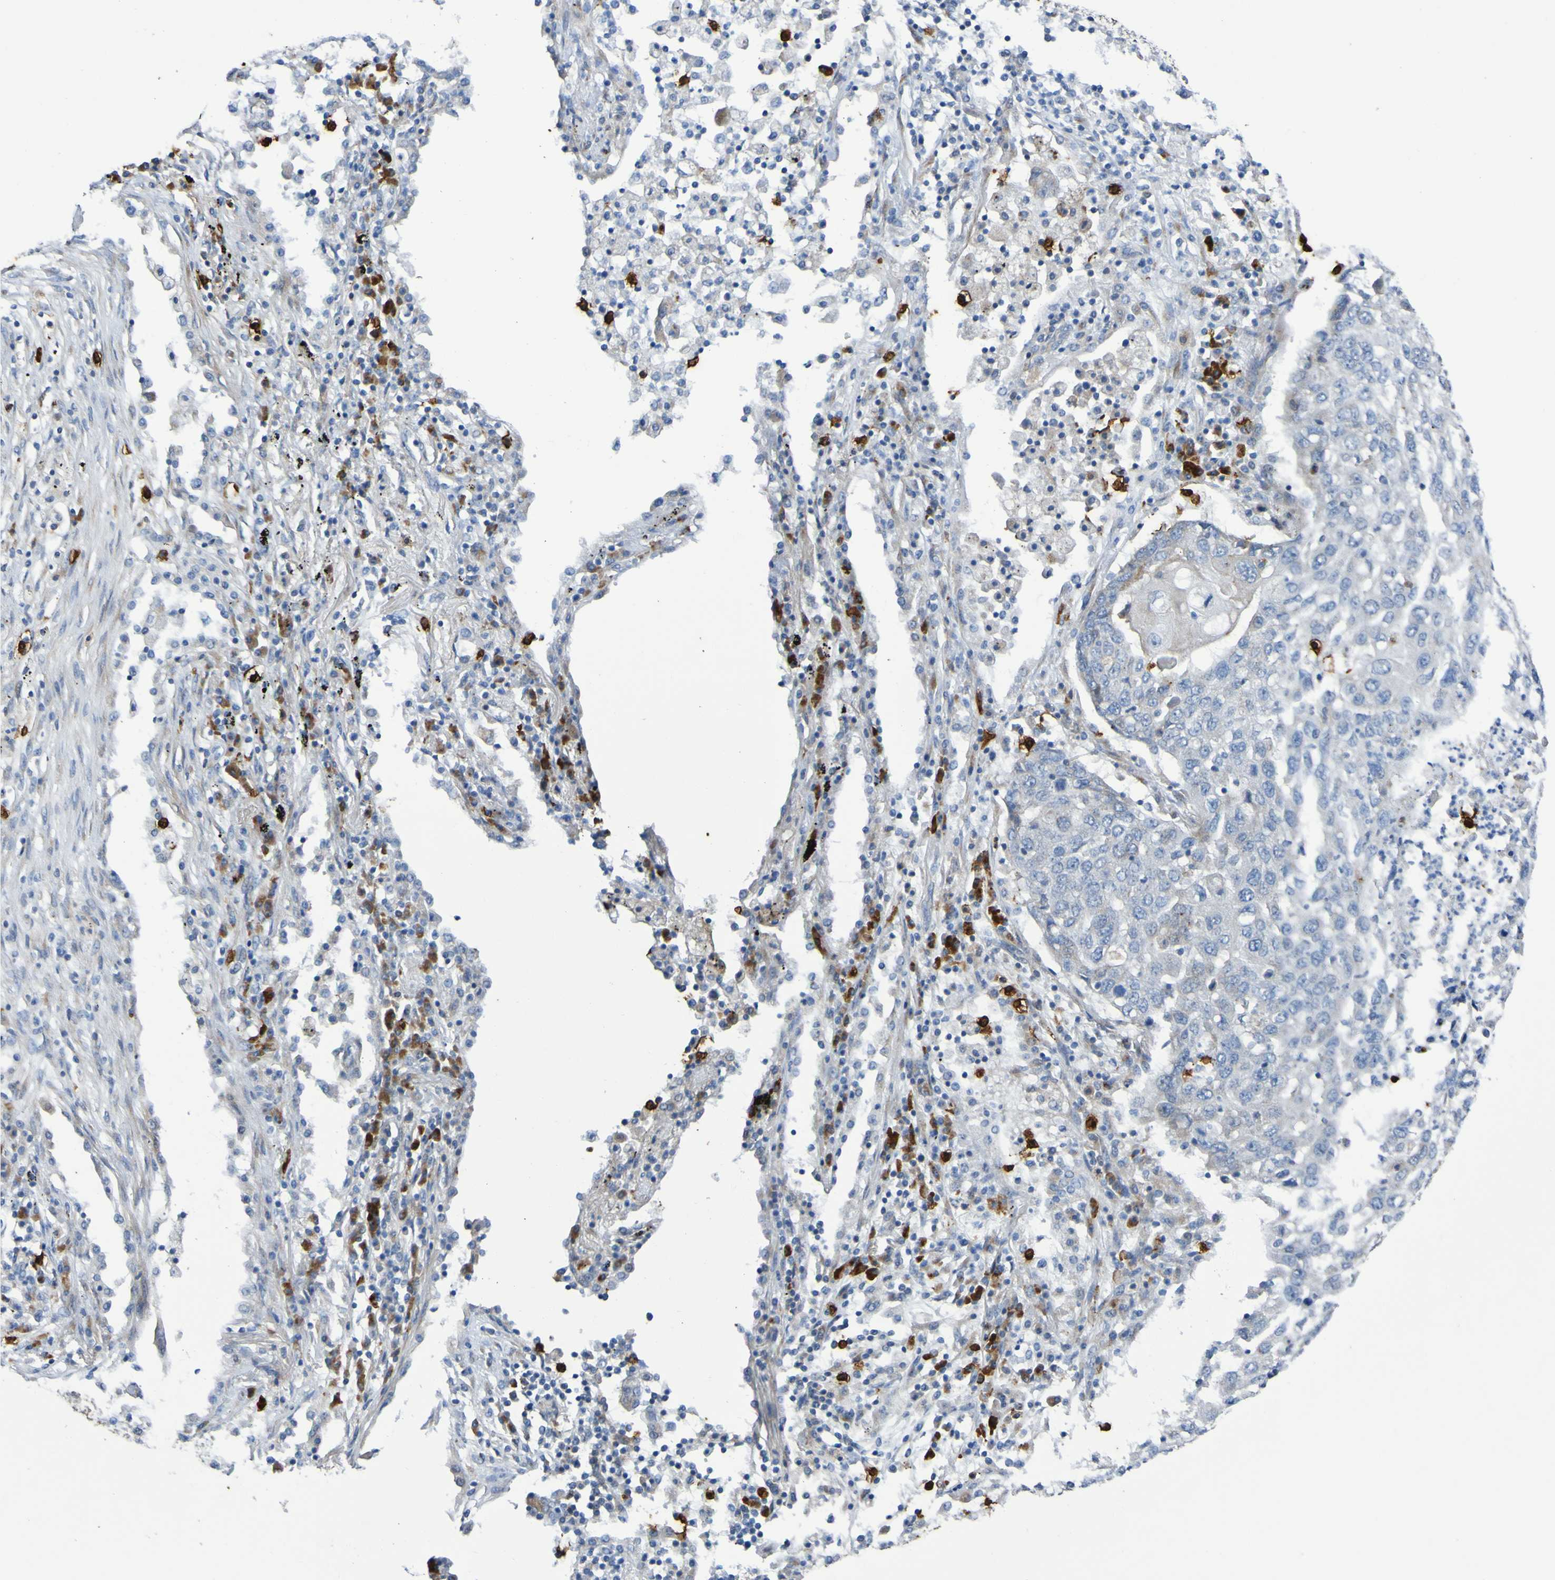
{"staining": {"intensity": "negative", "quantity": "none", "location": "none"}, "tissue": "lung cancer", "cell_type": "Tumor cells", "image_type": "cancer", "snomed": [{"axis": "morphology", "description": "Squamous cell carcinoma, NOS"}, {"axis": "topography", "description": "Lung"}], "caption": "IHC photomicrograph of human lung cancer (squamous cell carcinoma) stained for a protein (brown), which exhibits no expression in tumor cells.", "gene": "C11orf24", "patient": {"sex": "female", "age": 63}}